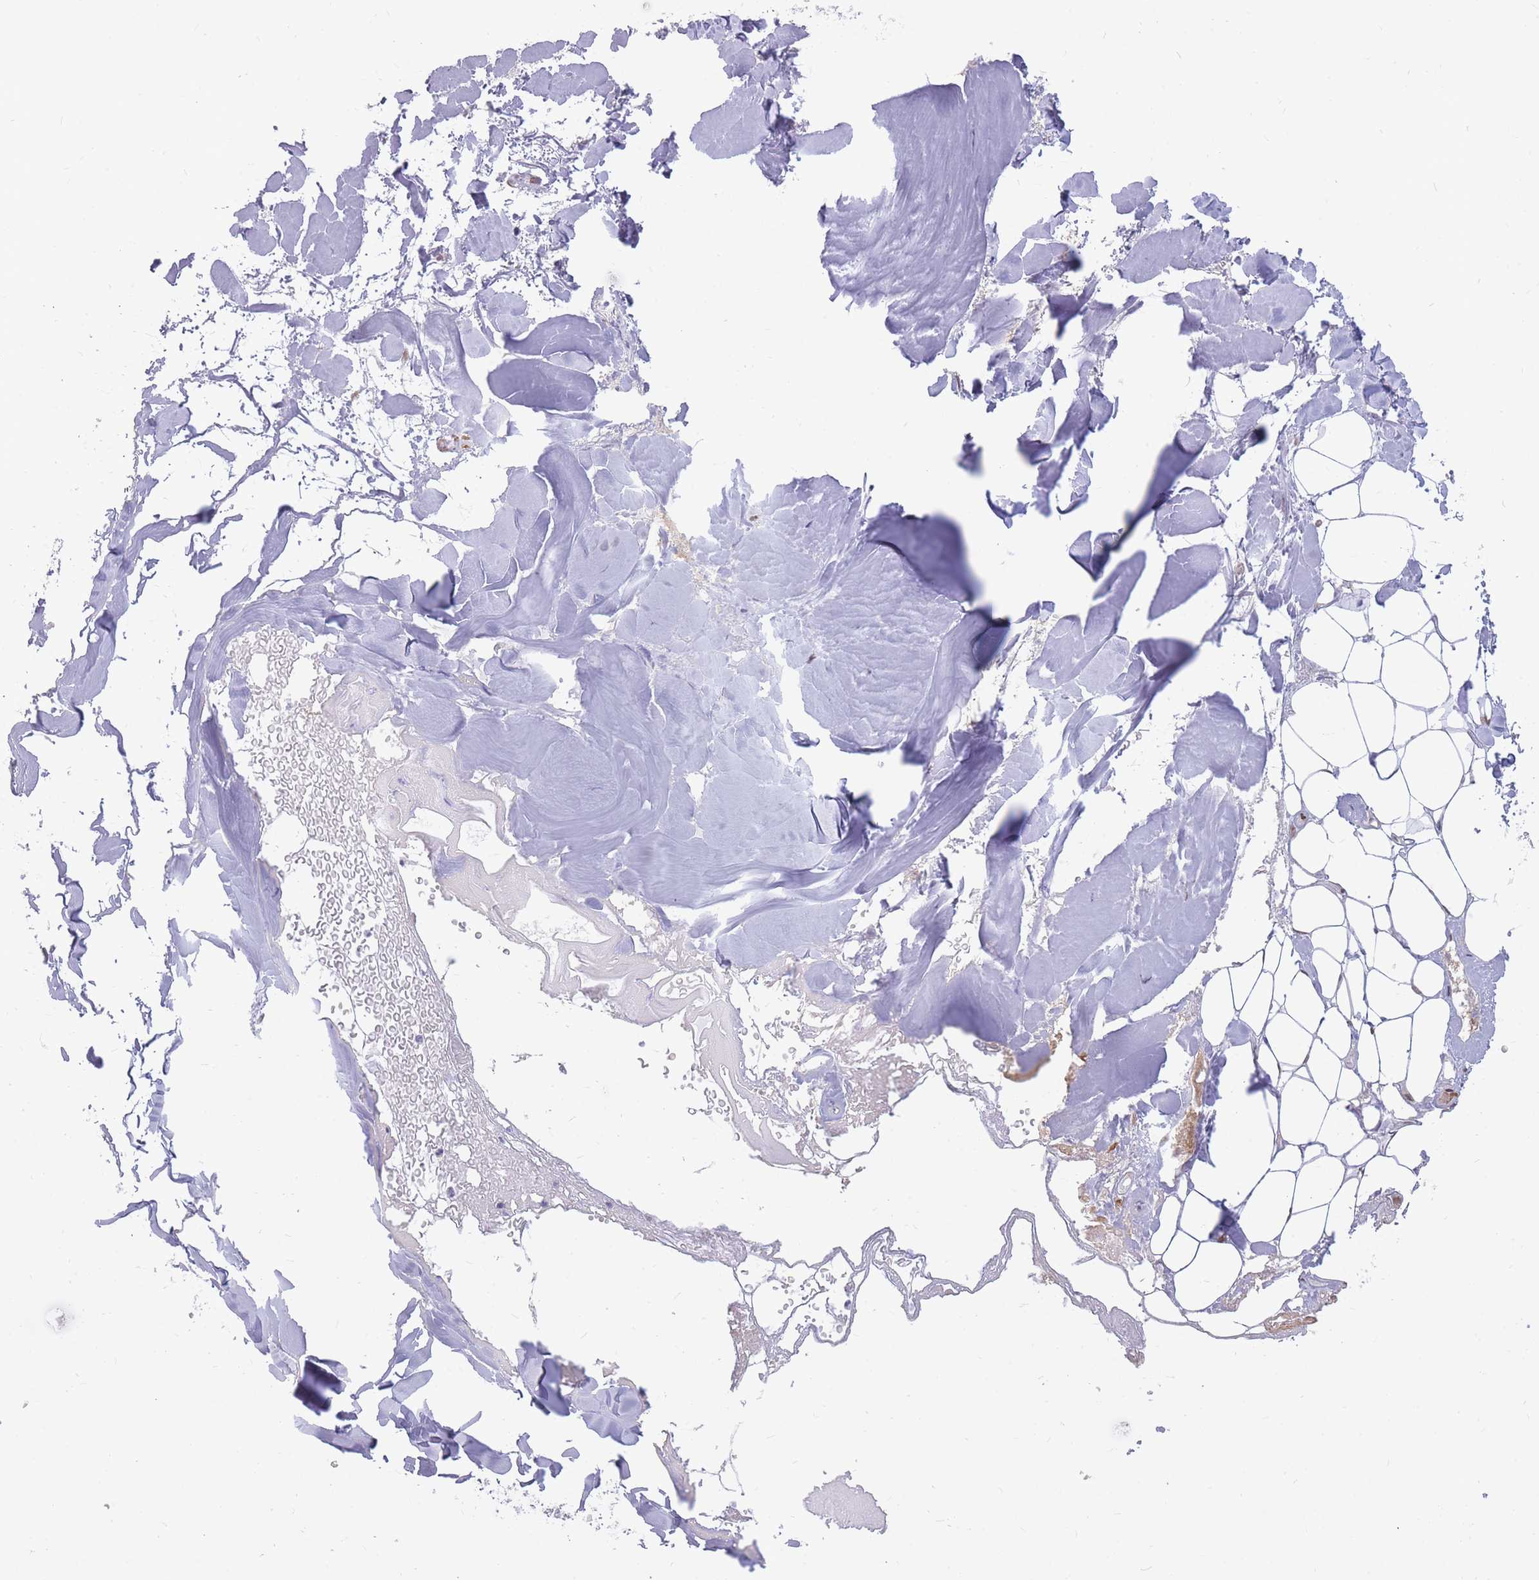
{"staining": {"intensity": "negative", "quantity": "none", "location": "none"}, "tissue": "adipose tissue", "cell_type": "Adipocytes", "image_type": "normal", "snomed": [{"axis": "morphology", "description": "Normal tissue, NOS"}, {"axis": "topography", "description": "Peripheral nerve tissue"}], "caption": "IHC histopathology image of unremarkable adipose tissue: adipose tissue stained with DAB shows no significant protein expression in adipocytes. The staining is performed using DAB (3,3'-diaminobenzidine) brown chromogen with nuclei counter-stained in using hematoxylin.", "gene": "HOOK2", "patient": {"sex": "male", "age": 74}}